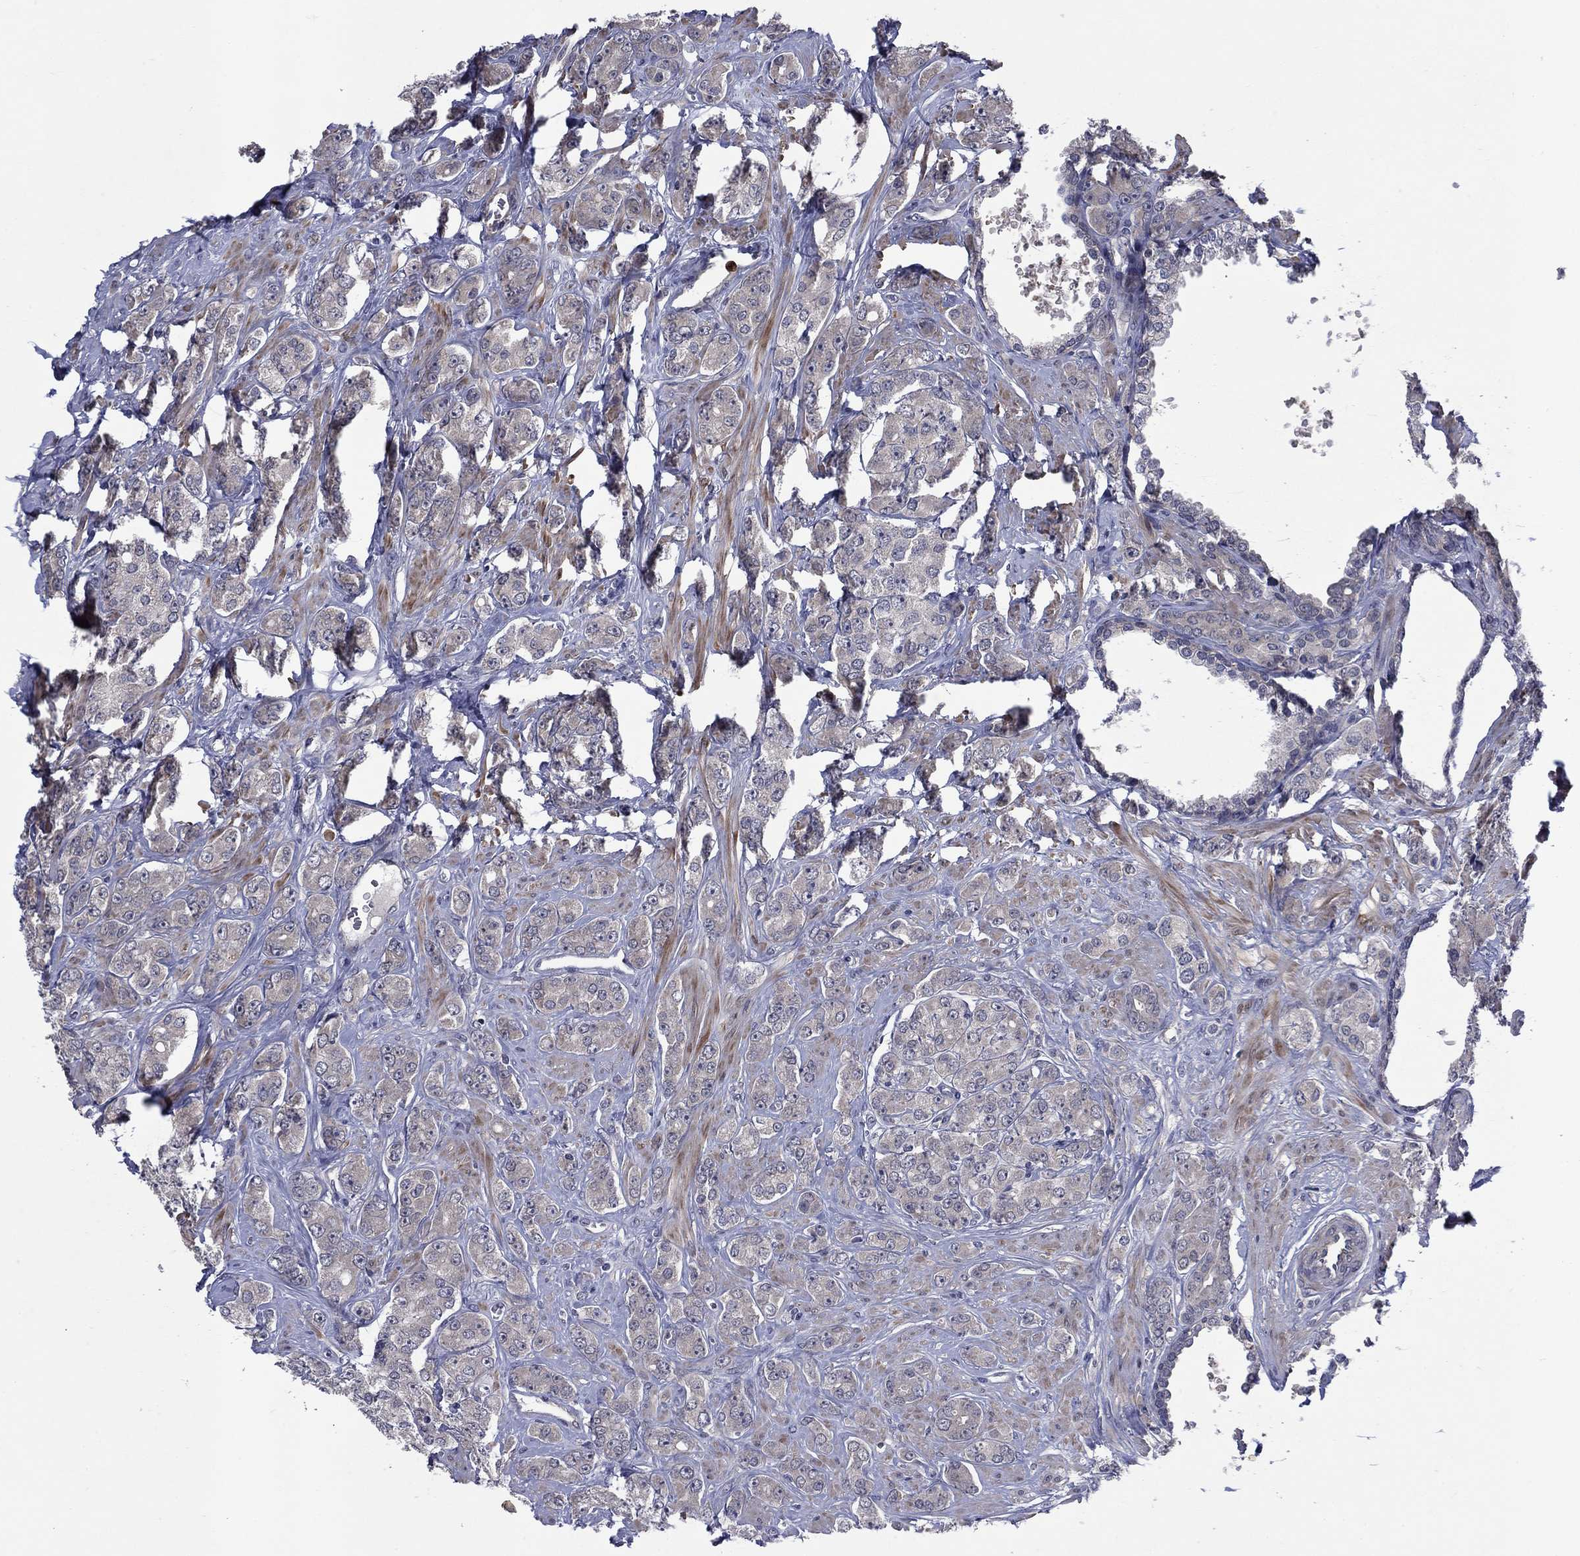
{"staining": {"intensity": "negative", "quantity": "none", "location": "none"}, "tissue": "prostate cancer", "cell_type": "Tumor cells", "image_type": "cancer", "snomed": [{"axis": "morphology", "description": "Adenocarcinoma, NOS"}, {"axis": "topography", "description": "Prostate"}], "caption": "IHC histopathology image of neoplastic tissue: human prostate cancer (adenocarcinoma) stained with DAB demonstrates no significant protein positivity in tumor cells.", "gene": "MSRB1", "patient": {"sex": "male", "age": 67}}